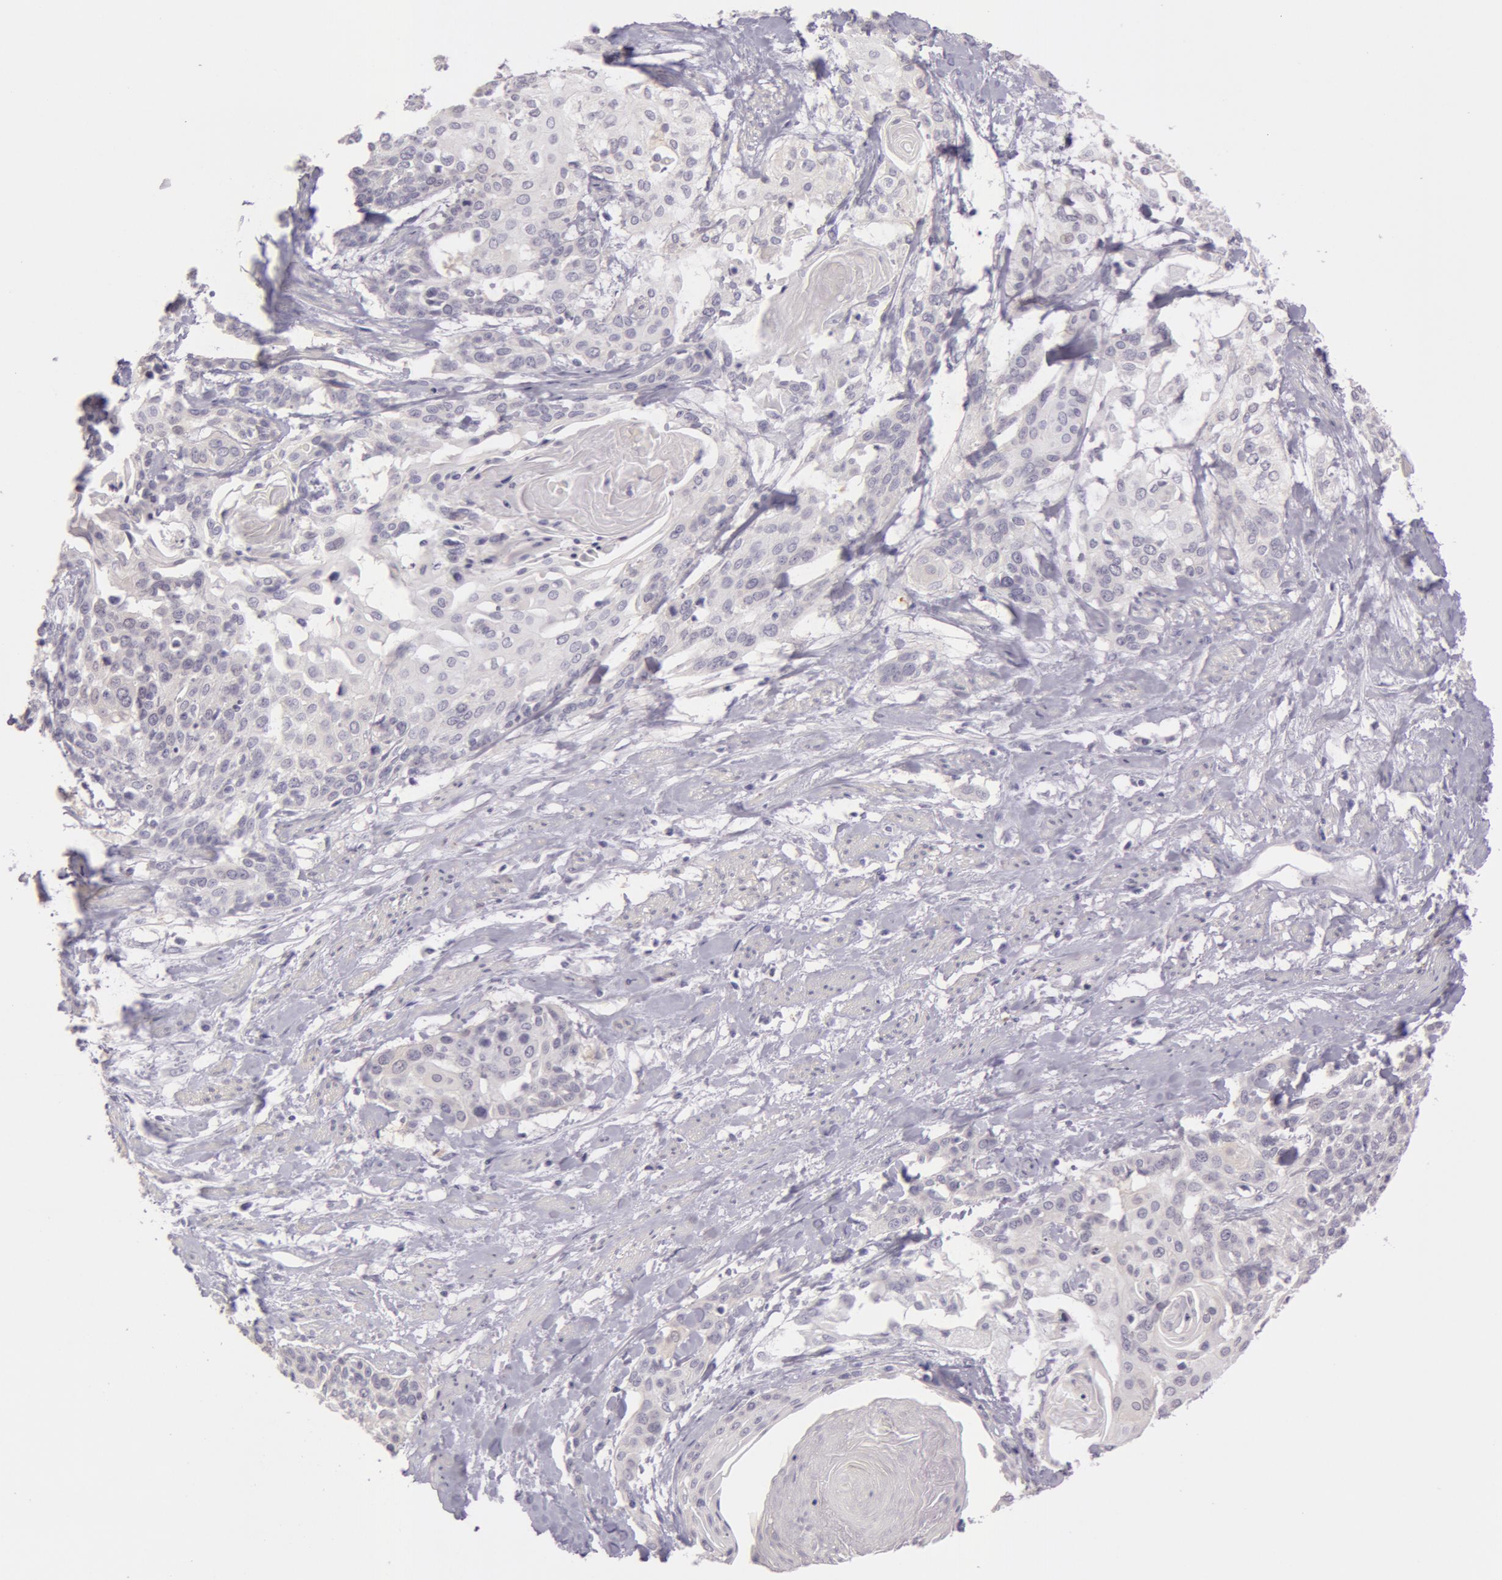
{"staining": {"intensity": "negative", "quantity": "none", "location": "none"}, "tissue": "cervical cancer", "cell_type": "Tumor cells", "image_type": "cancer", "snomed": [{"axis": "morphology", "description": "Squamous cell carcinoma, NOS"}, {"axis": "topography", "description": "Cervix"}], "caption": "The IHC photomicrograph has no significant staining in tumor cells of cervical cancer tissue.", "gene": "CKB", "patient": {"sex": "female", "age": 57}}